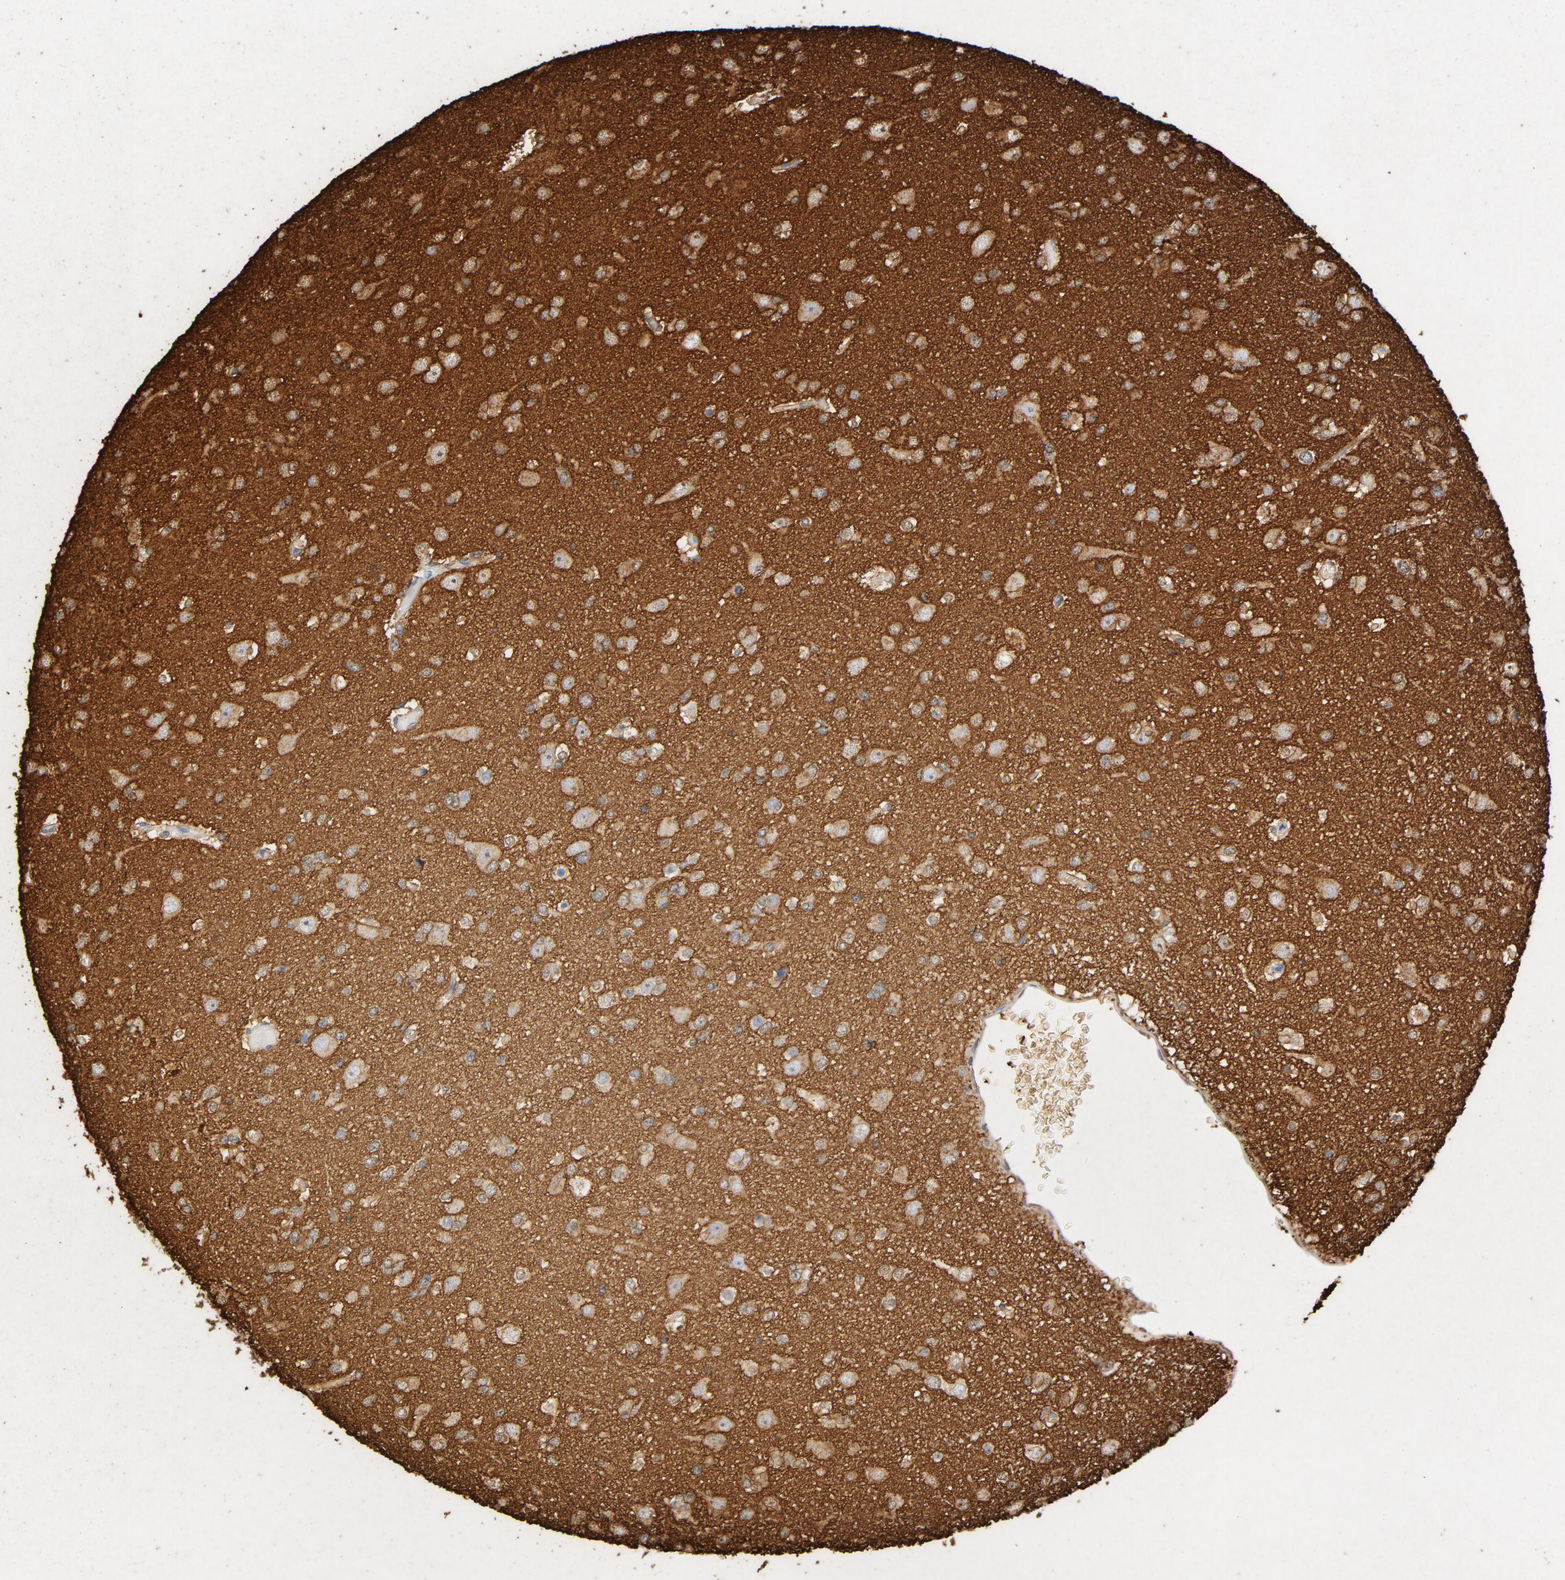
{"staining": {"intensity": "strong", "quantity": ">75%", "location": "cytoplasmic/membranous"}, "tissue": "glioma", "cell_type": "Tumor cells", "image_type": "cancer", "snomed": [{"axis": "morphology", "description": "Glioma, malignant, Low grade"}, {"axis": "topography", "description": "Brain"}], "caption": "Immunohistochemical staining of human glioma reveals high levels of strong cytoplasmic/membranous expression in about >75% of tumor cells.", "gene": "PTPRB", "patient": {"sex": "male", "age": 42}}